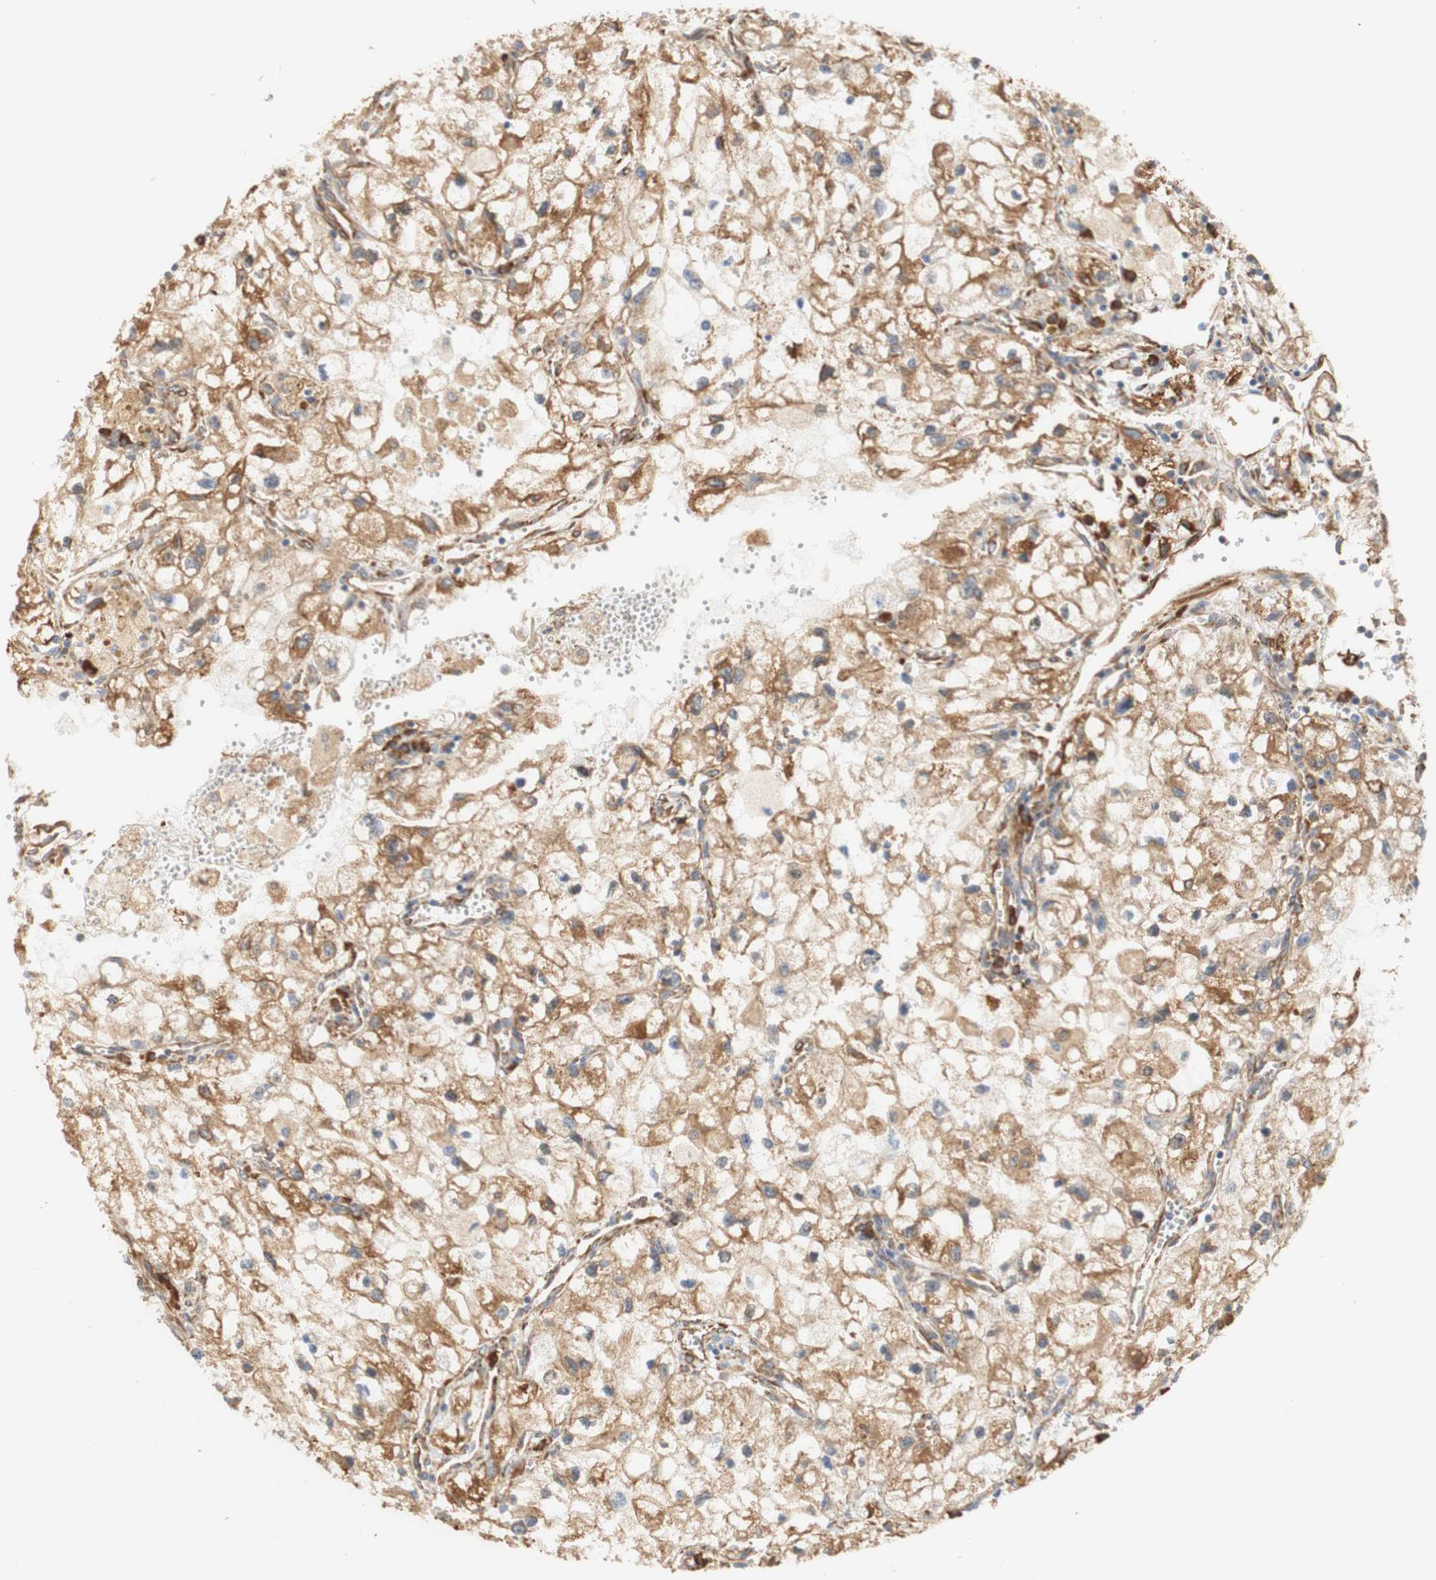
{"staining": {"intensity": "moderate", "quantity": ">75%", "location": "cytoplasmic/membranous"}, "tissue": "renal cancer", "cell_type": "Tumor cells", "image_type": "cancer", "snomed": [{"axis": "morphology", "description": "Adenocarcinoma, NOS"}, {"axis": "topography", "description": "Kidney"}], "caption": "Renal cancer (adenocarcinoma) was stained to show a protein in brown. There is medium levels of moderate cytoplasmic/membranous positivity in approximately >75% of tumor cells.", "gene": "EIF2AK4", "patient": {"sex": "female", "age": 70}}